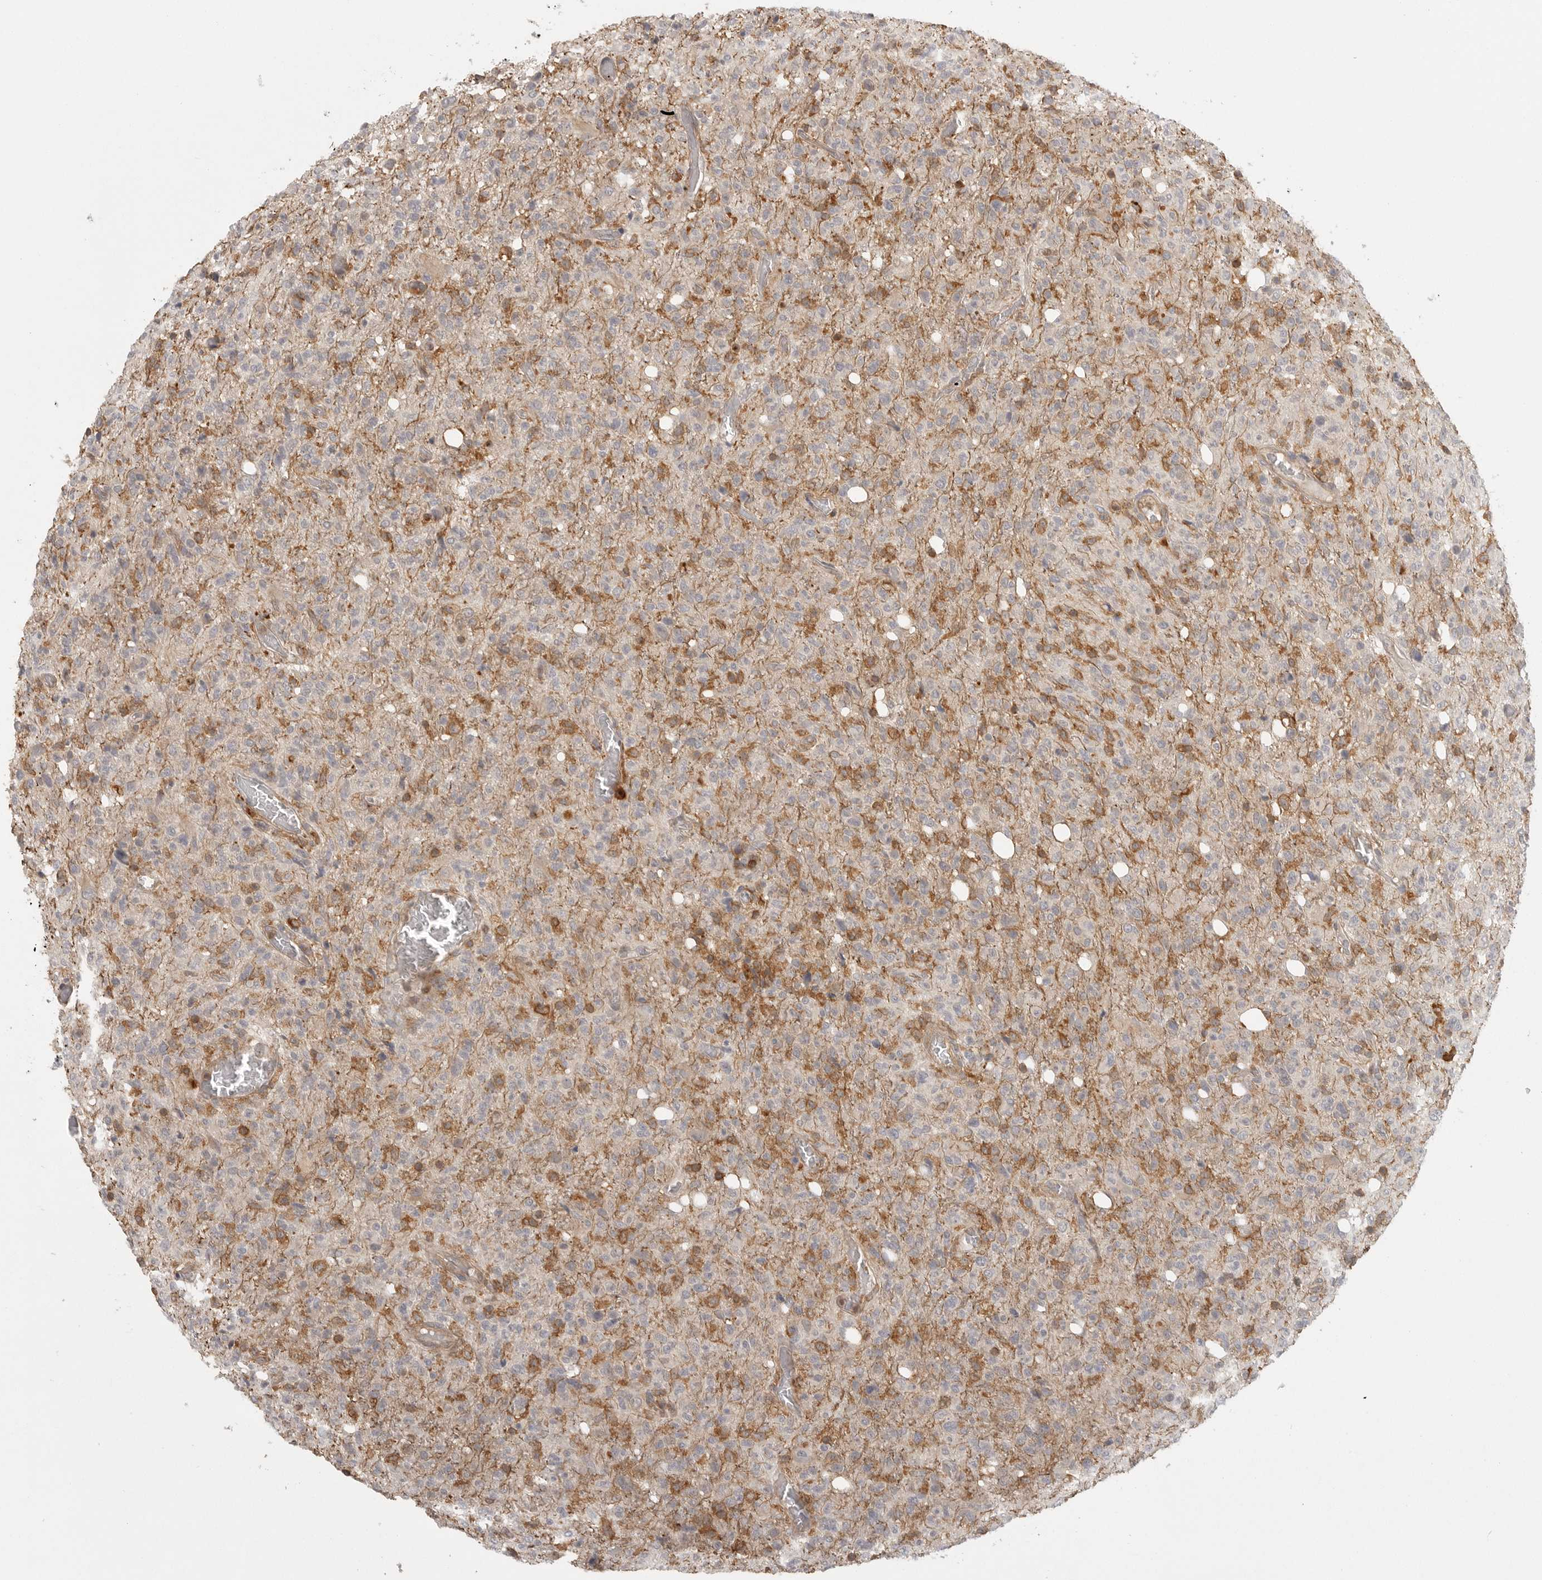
{"staining": {"intensity": "weak", "quantity": ">75%", "location": "cytoplasmic/membranous"}, "tissue": "glioma", "cell_type": "Tumor cells", "image_type": "cancer", "snomed": [{"axis": "morphology", "description": "Glioma, malignant, High grade"}, {"axis": "topography", "description": "Brain"}], "caption": "Protein expression analysis of glioma exhibits weak cytoplasmic/membranous expression in approximately >75% of tumor cells. The staining was performed using DAB (3,3'-diaminobenzidine) to visualize the protein expression in brown, while the nuclei were stained in blue with hematoxylin (Magnification: 20x).", "gene": "DBNL", "patient": {"sex": "female", "age": 57}}